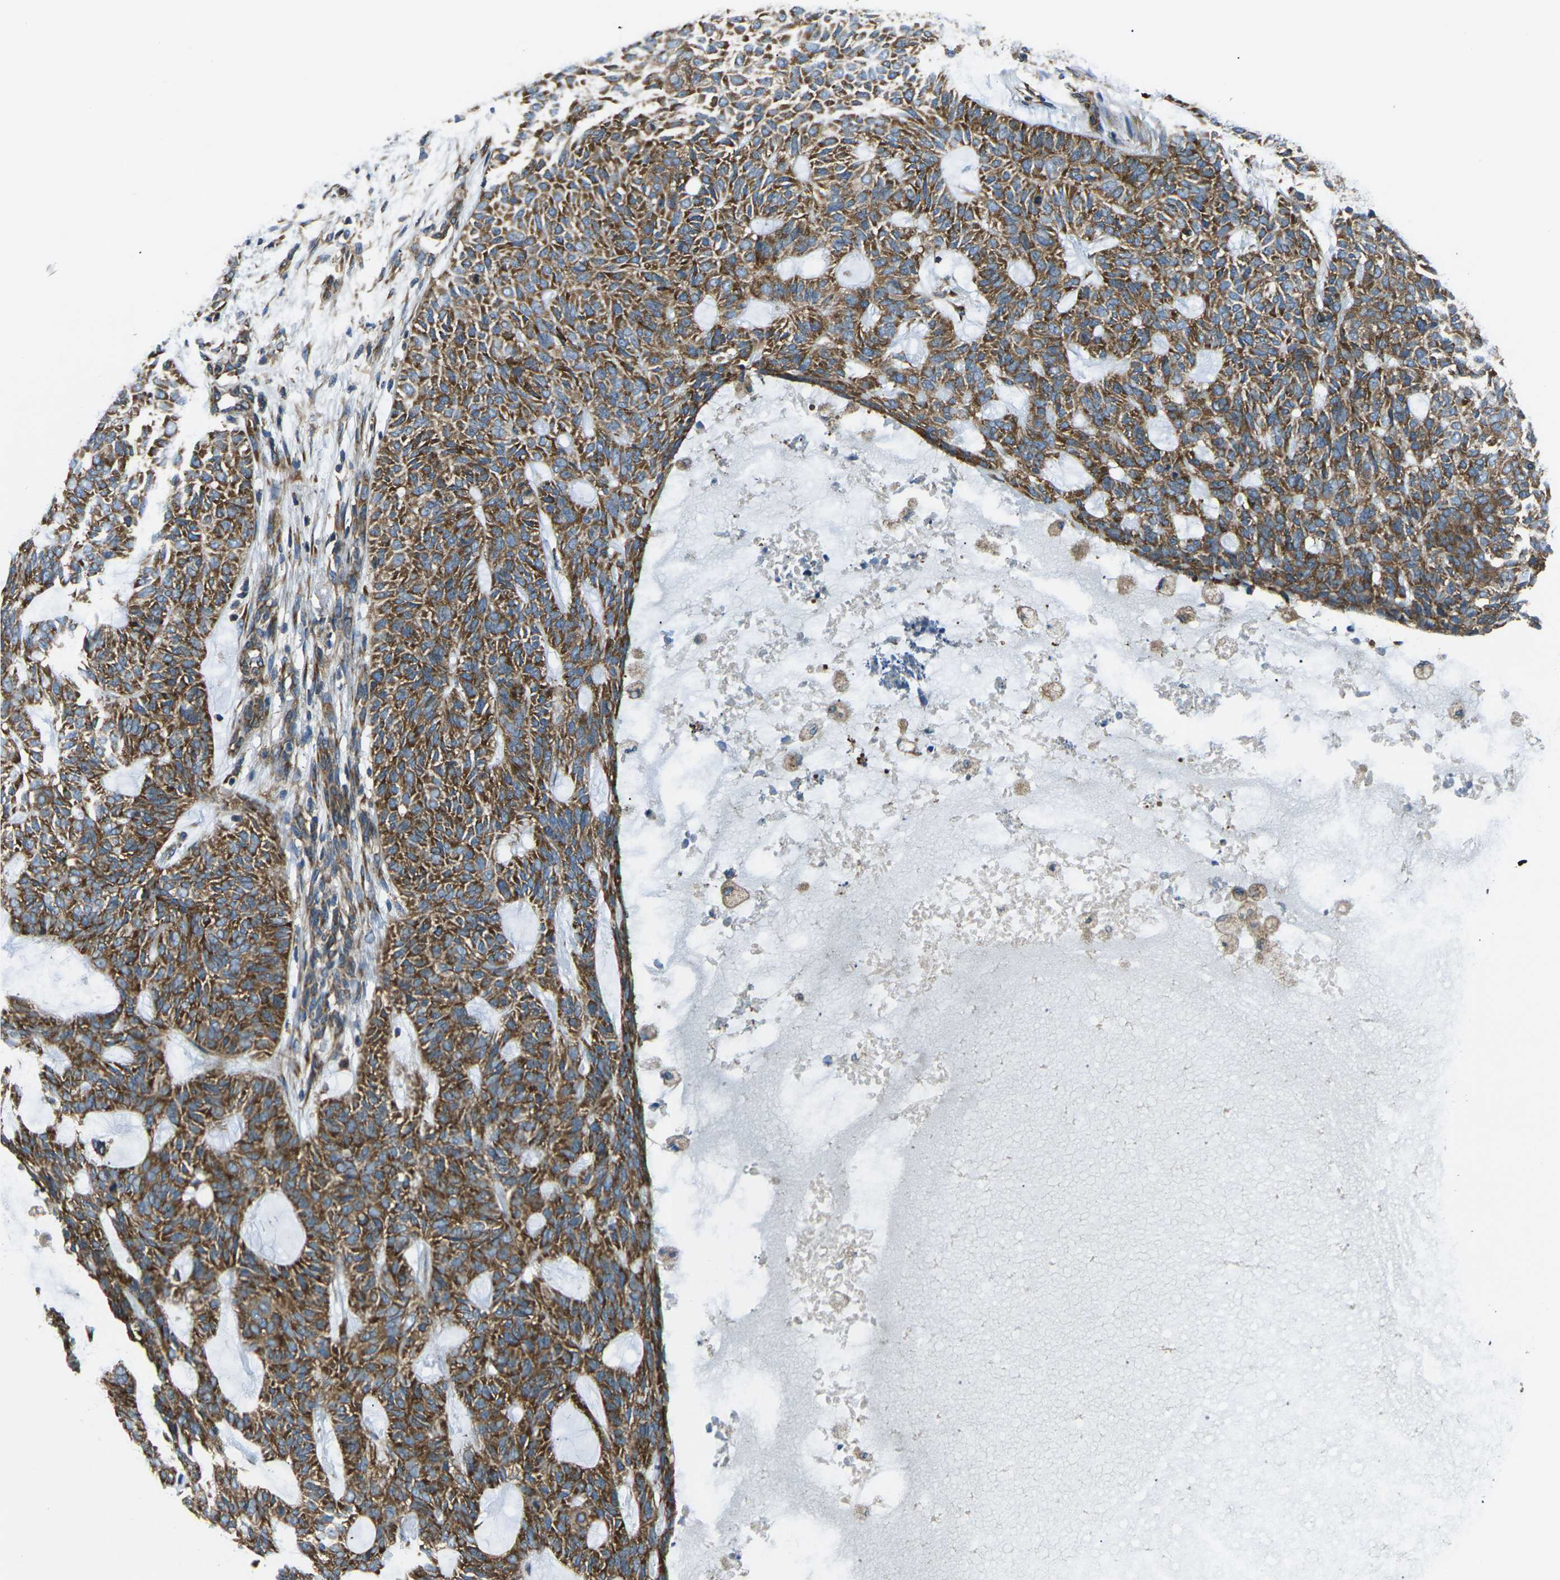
{"staining": {"intensity": "strong", "quantity": ">75%", "location": "cytoplasmic/membranous"}, "tissue": "skin cancer", "cell_type": "Tumor cells", "image_type": "cancer", "snomed": [{"axis": "morphology", "description": "Basal cell carcinoma"}, {"axis": "topography", "description": "Skin"}], "caption": "There is high levels of strong cytoplasmic/membranous staining in tumor cells of skin cancer (basal cell carcinoma), as demonstrated by immunohistochemical staining (brown color).", "gene": "RPSA", "patient": {"sex": "male", "age": 87}}